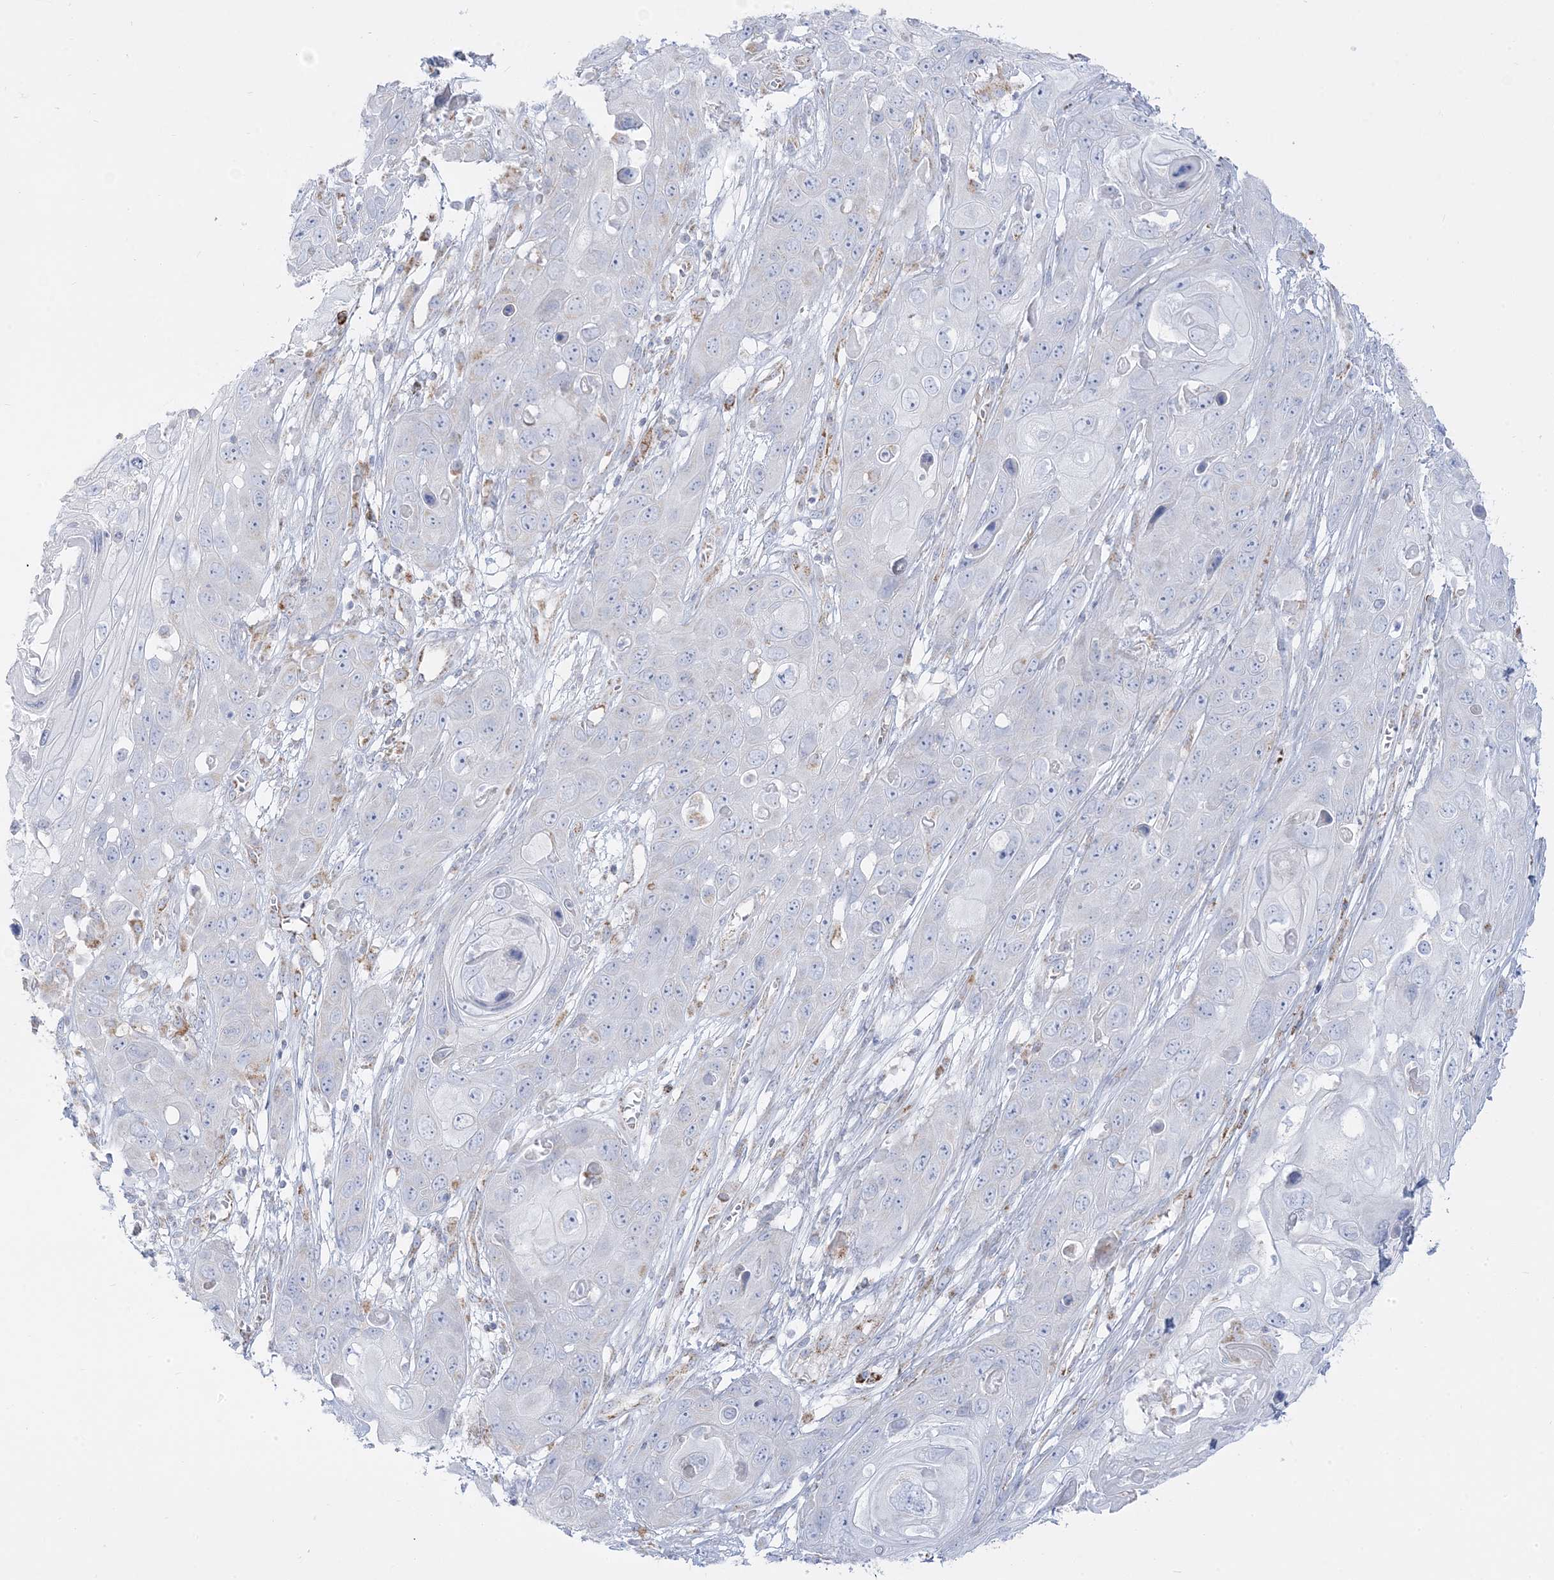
{"staining": {"intensity": "negative", "quantity": "none", "location": "none"}, "tissue": "skin cancer", "cell_type": "Tumor cells", "image_type": "cancer", "snomed": [{"axis": "morphology", "description": "Squamous cell carcinoma, NOS"}, {"axis": "topography", "description": "Skin"}], "caption": "Protein analysis of squamous cell carcinoma (skin) demonstrates no significant expression in tumor cells.", "gene": "PCCB", "patient": {"sex": "male", "age": 55}}